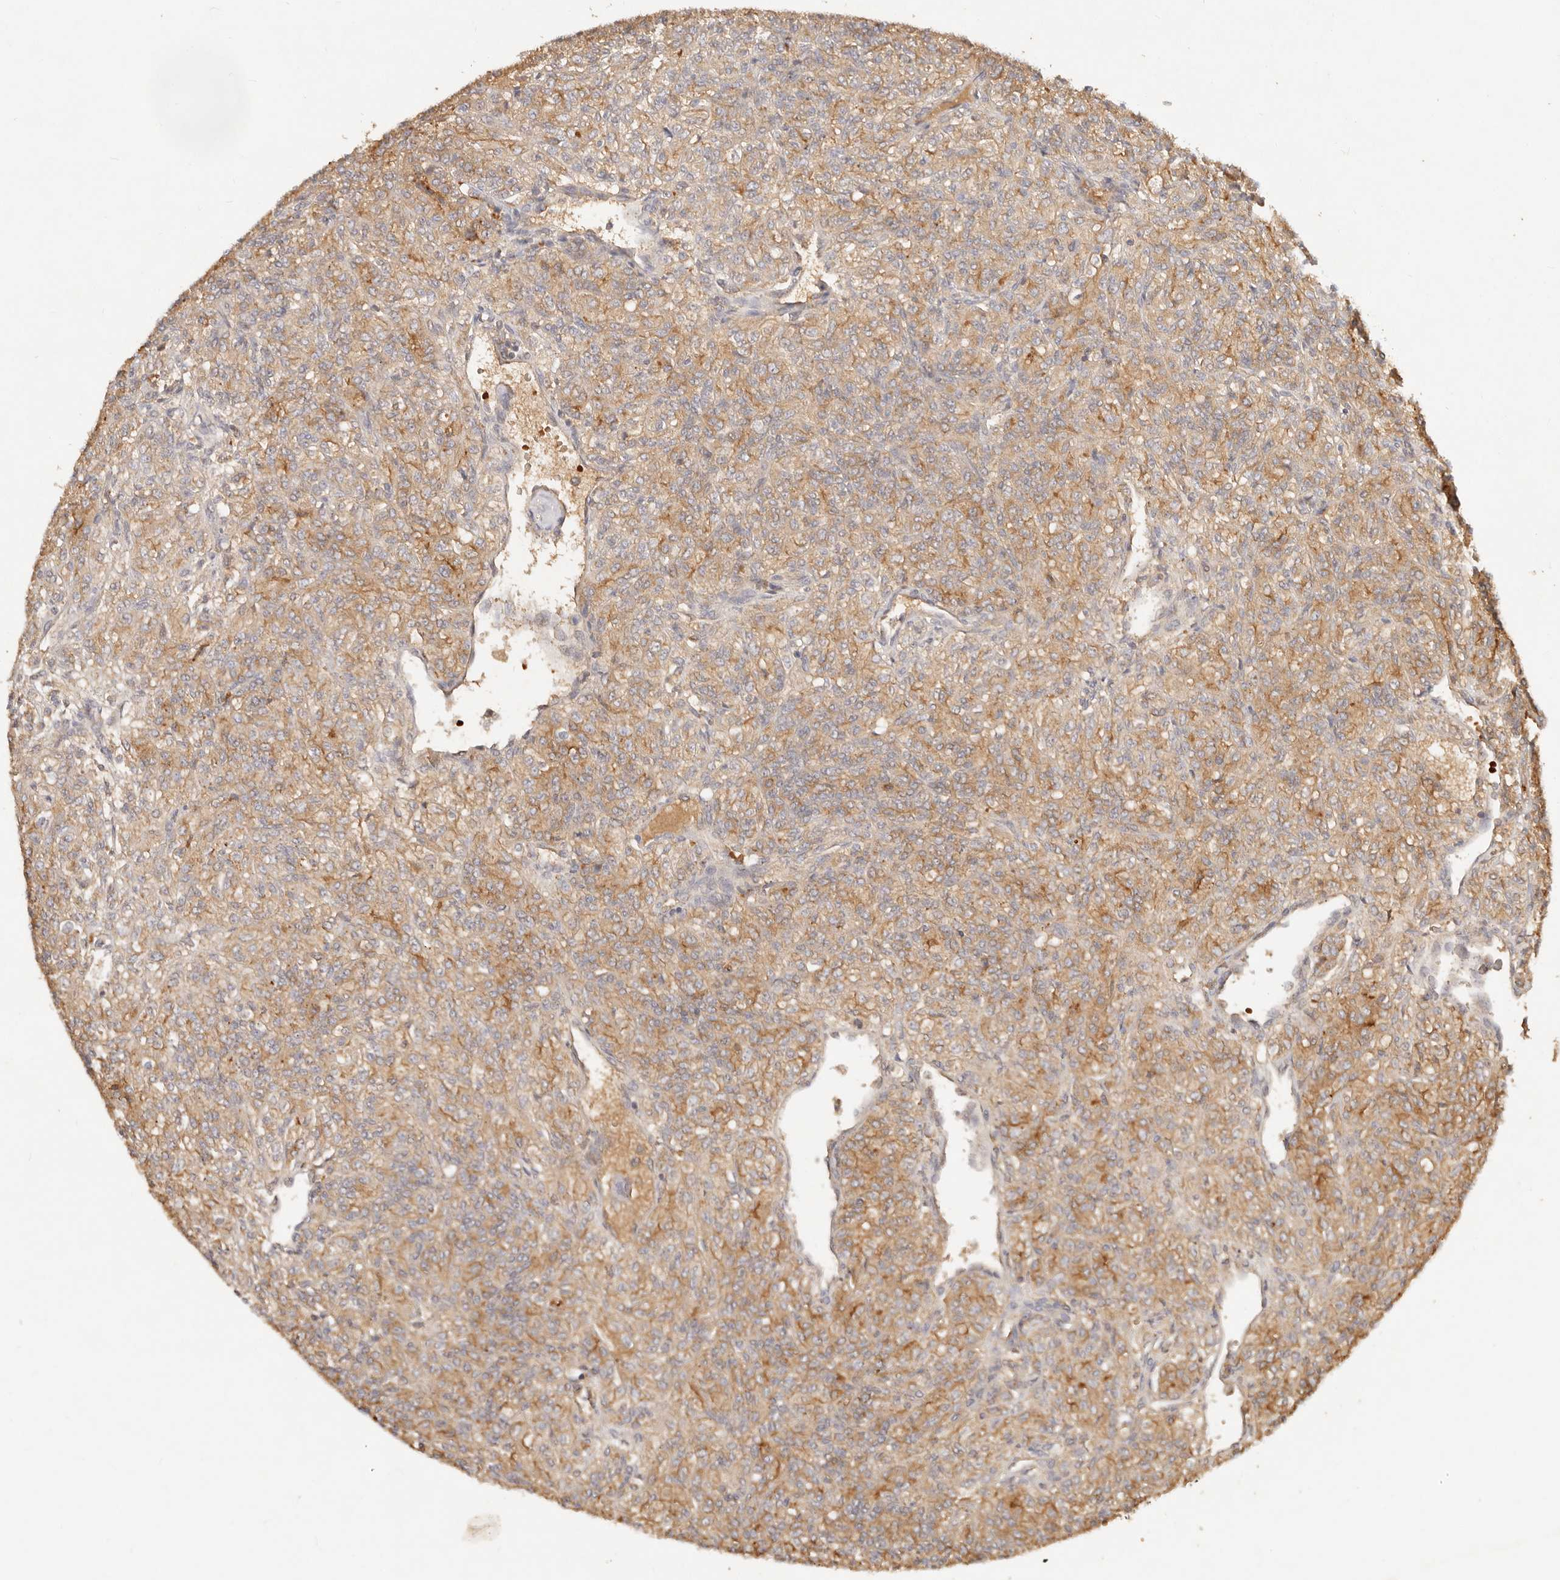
{"staining": {"intensity": "moderate", "quantity": ">75%", "location": "cytoplasmic/membranous"}, "tissue": "renal cancer", "cell_type": "Tumor cells", "image_type": "cancer", "snomed": [{"axis": "morphology", "description": "Adenocarcinoma, NOS"}, {"axis": "topography", "description": "Kidney"}], "caption": "The image shows staining of renal cancer (adenocarcinoma), revealing moderate cytoplasmic/membranous protein staining (brown color) within tumor cells. The staining is performed using DAB brown chromogen to label protein expression. The nuclei are counter-stained blue using hematoxylin.", "gene": "FREM2", "patient": {"sex": "male", "age": 77}}